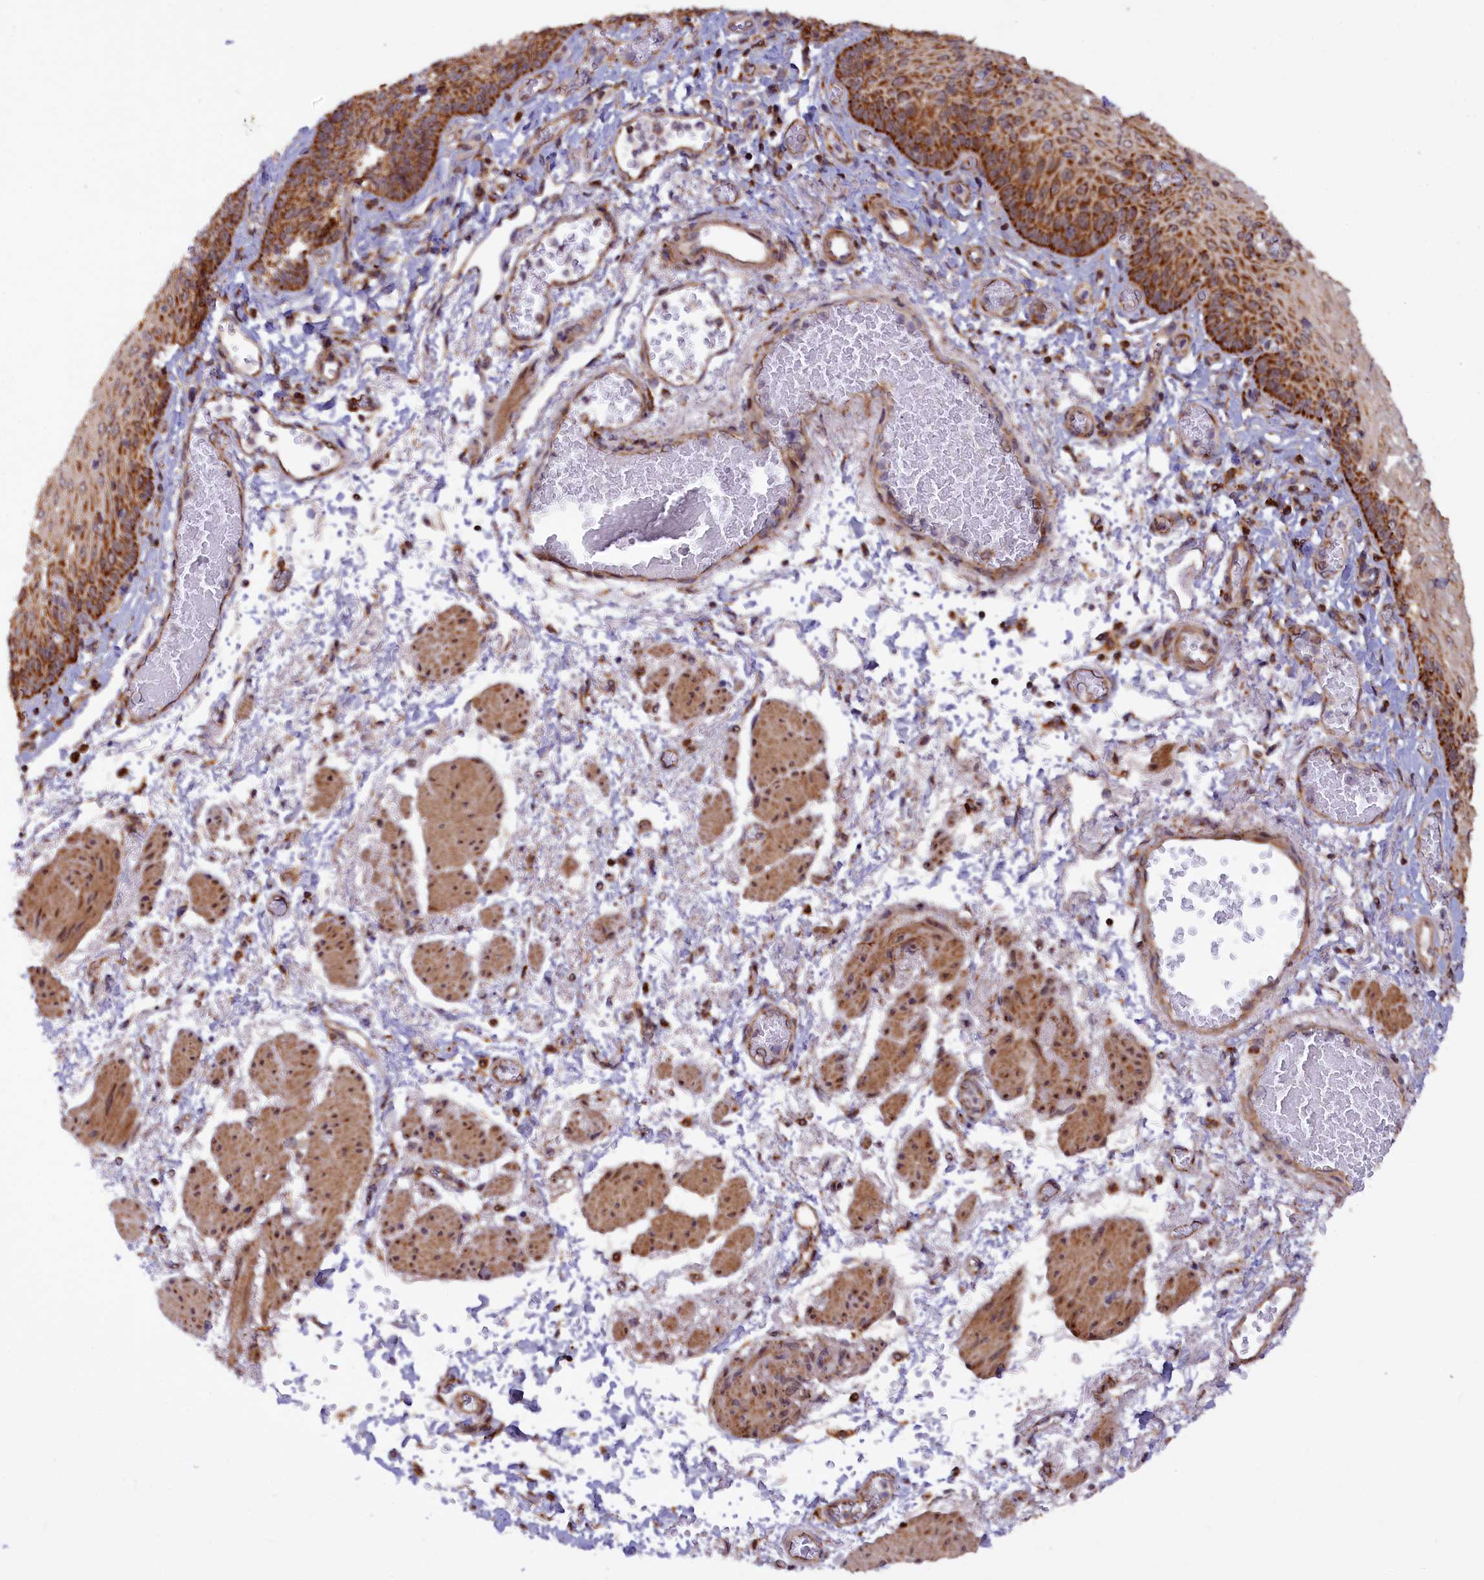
{"staining": {"intensity": "strong", "quantity": ">75%", "location": "cytoplasmic/membranous"}, "tissue": "esophagus", "cell_type": "Squamous epithelial cells", "image_type": "normal", "snomed": [{"axis": "morphology", "description": "Normal tissue, NOS"}, {"axis": "topography", "description": "Esophagus"}], "caption": "The histopathology image exhibits a brown stain indicating the presence of a protein in the cytoplasmic/membranous of squamous epithelial cells in esophagus.", "gene": "DUS3L", "patient": {"sex": "male", "age": 81}}